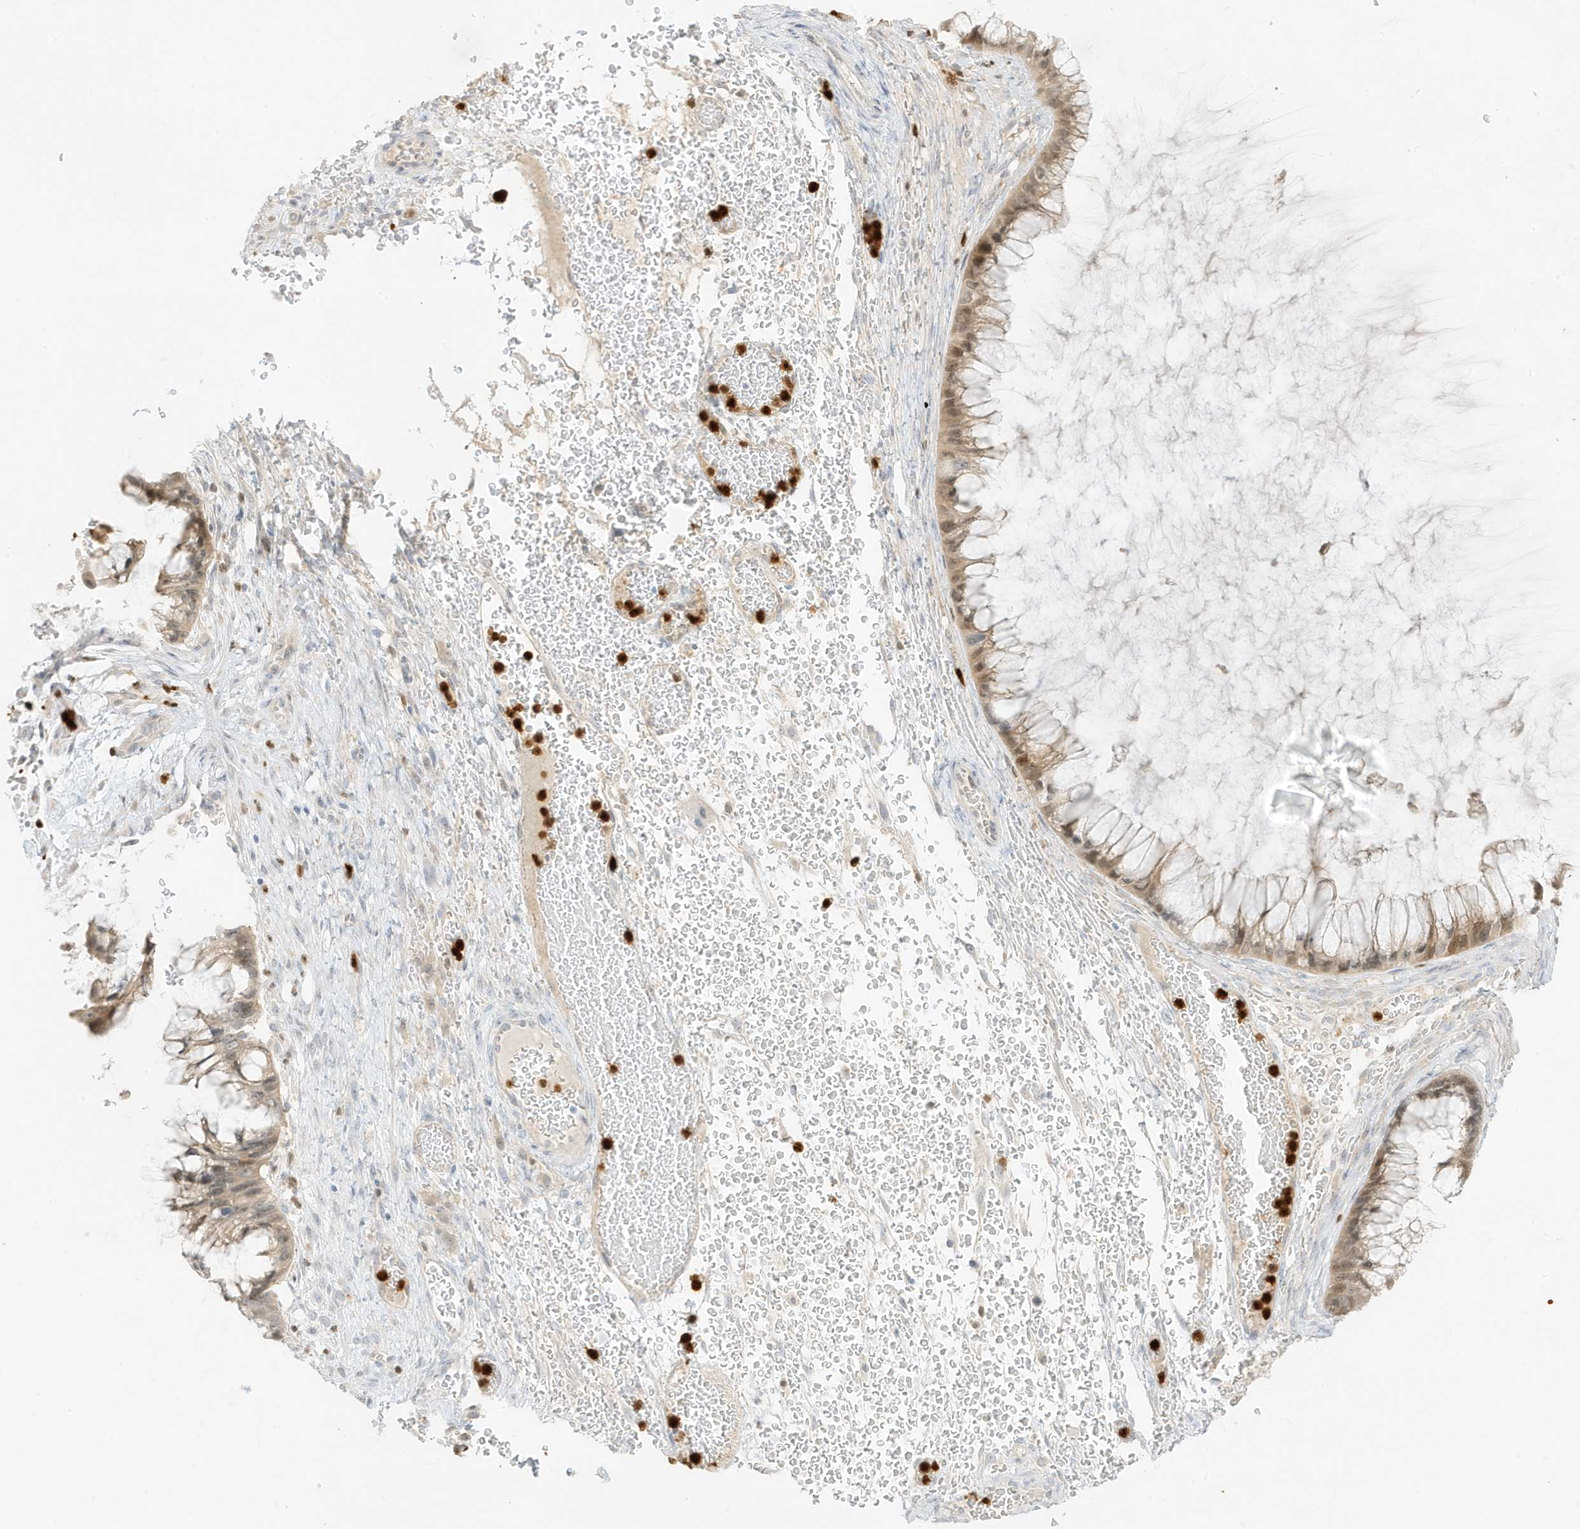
{"staining": {"intensity": "moderate", "quantity": ">75%", "location": "cytoplasmic/membranous,nuclear"}, "tissue": "ovarian cancer", "cell_type": "Tumor cells", "image_type": "cancer", "snomed": [{"axis": "morphology", "description": "Cystadenocarcinoma, mucinous, NOS"}, {"axis": "topography", "description": "Ovary"}], "caption": "DAB immunohistochemical staining of mucinous cystadenocarcinoma (ovarian) reveals moderate cytoplasmic/membranous and nuclear protein positivity in approximately >75% of tumor cells. Using DAB (brown) and hematoxylin (blue) stains, captured at high magnification using brightfield microscopy.", "gene": "GCA", "patient": {"sex": "female", "age": 37}}